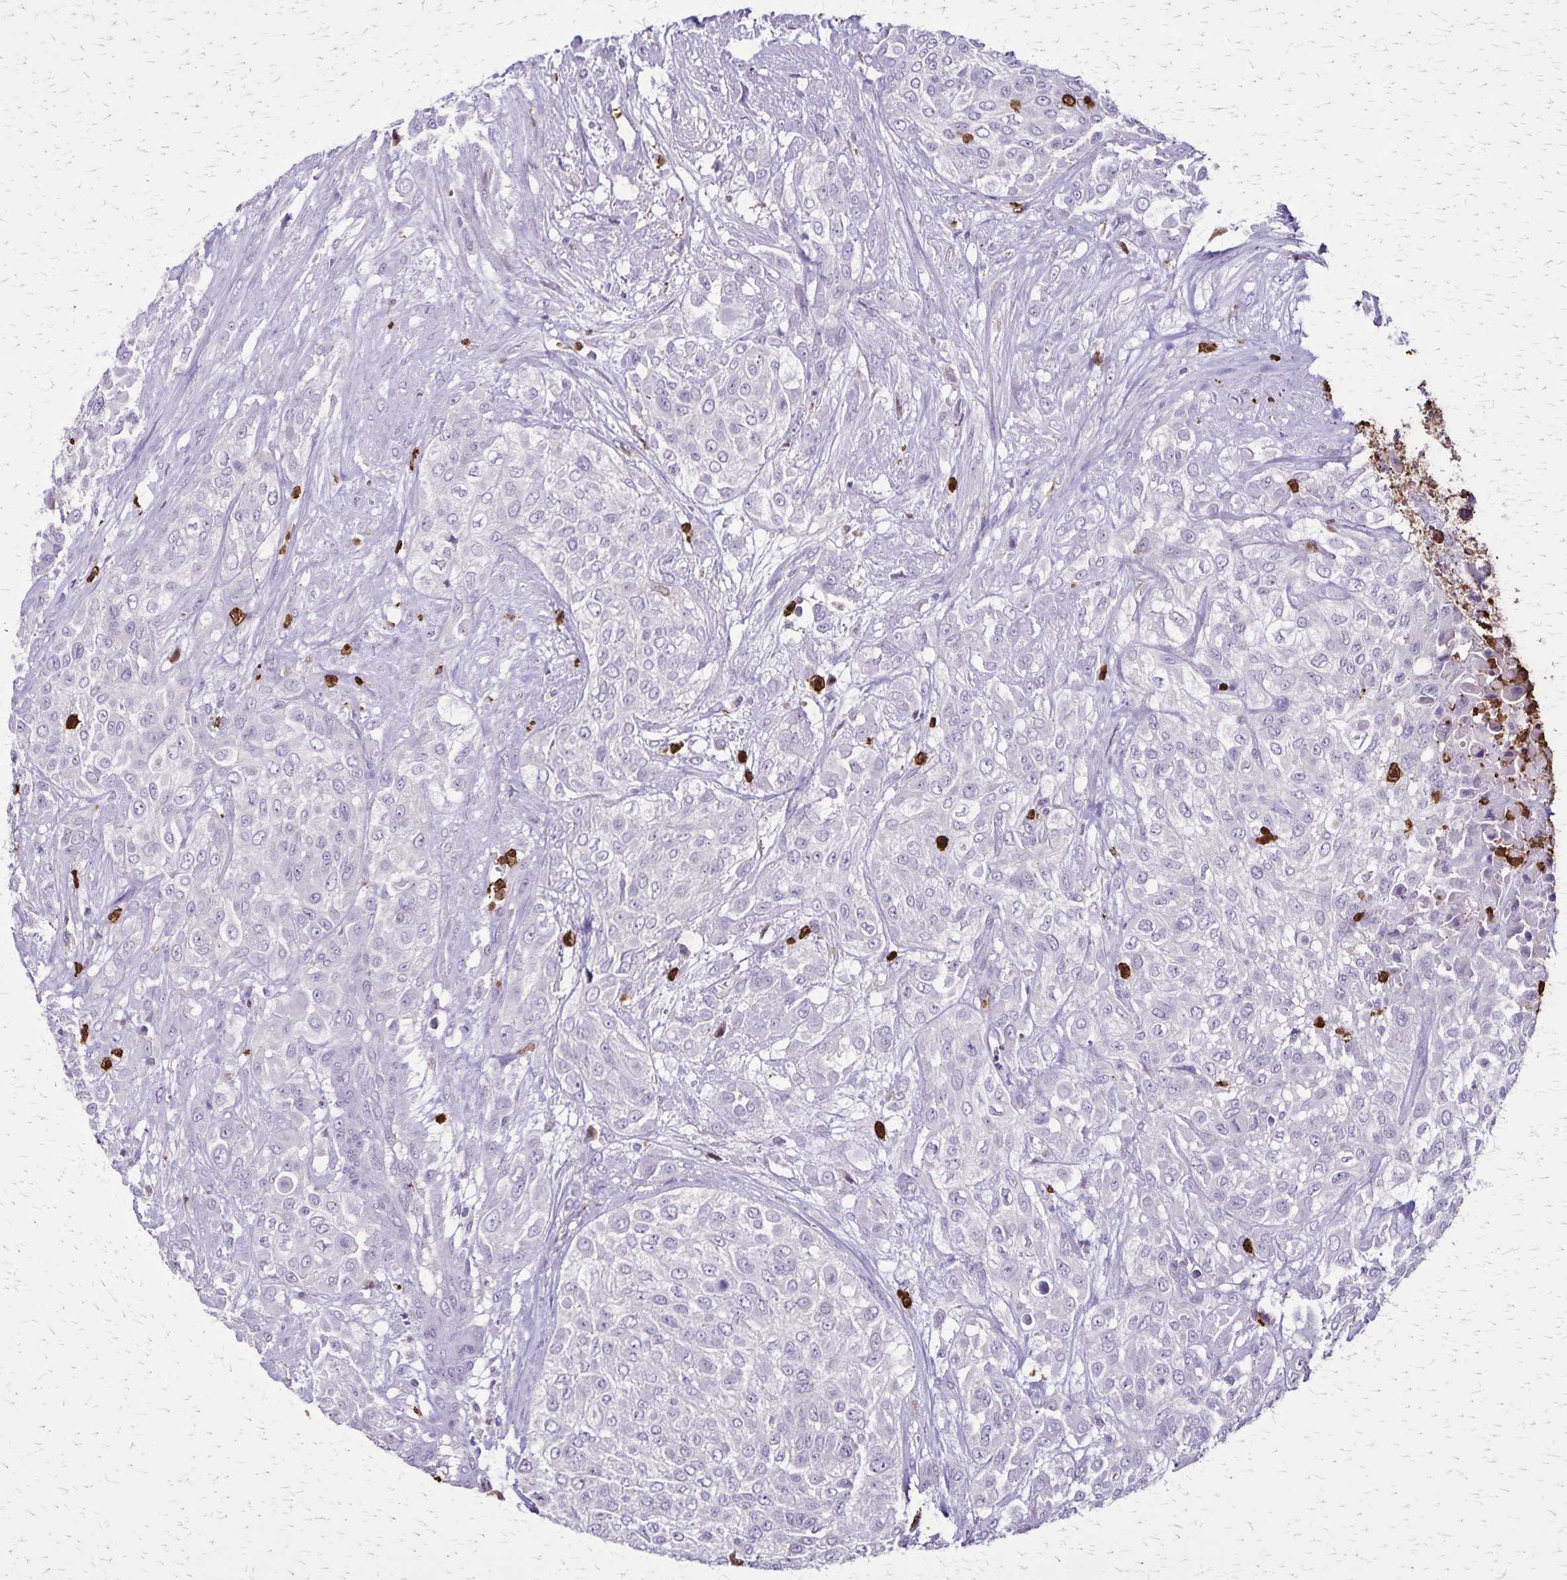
{"staining": {"intensity": "negative", "quantity": "none", "location": "none"}, "tissue": "urothelial cancer", "cell_type": "Tumor cells", "image_type": "cancer", "snomed": [{"axis": "morphology", "description": "Urothelial carcinoma, High grade"}, {"axis": "topography", "description": "Urinary bladder"}], "caption": "This is an IHC image of high-grade urothelial carcinoma. There is no expression in tumor cells.", "gene": "ULBP3", "patient": {"sex": "male", "age": 57}}